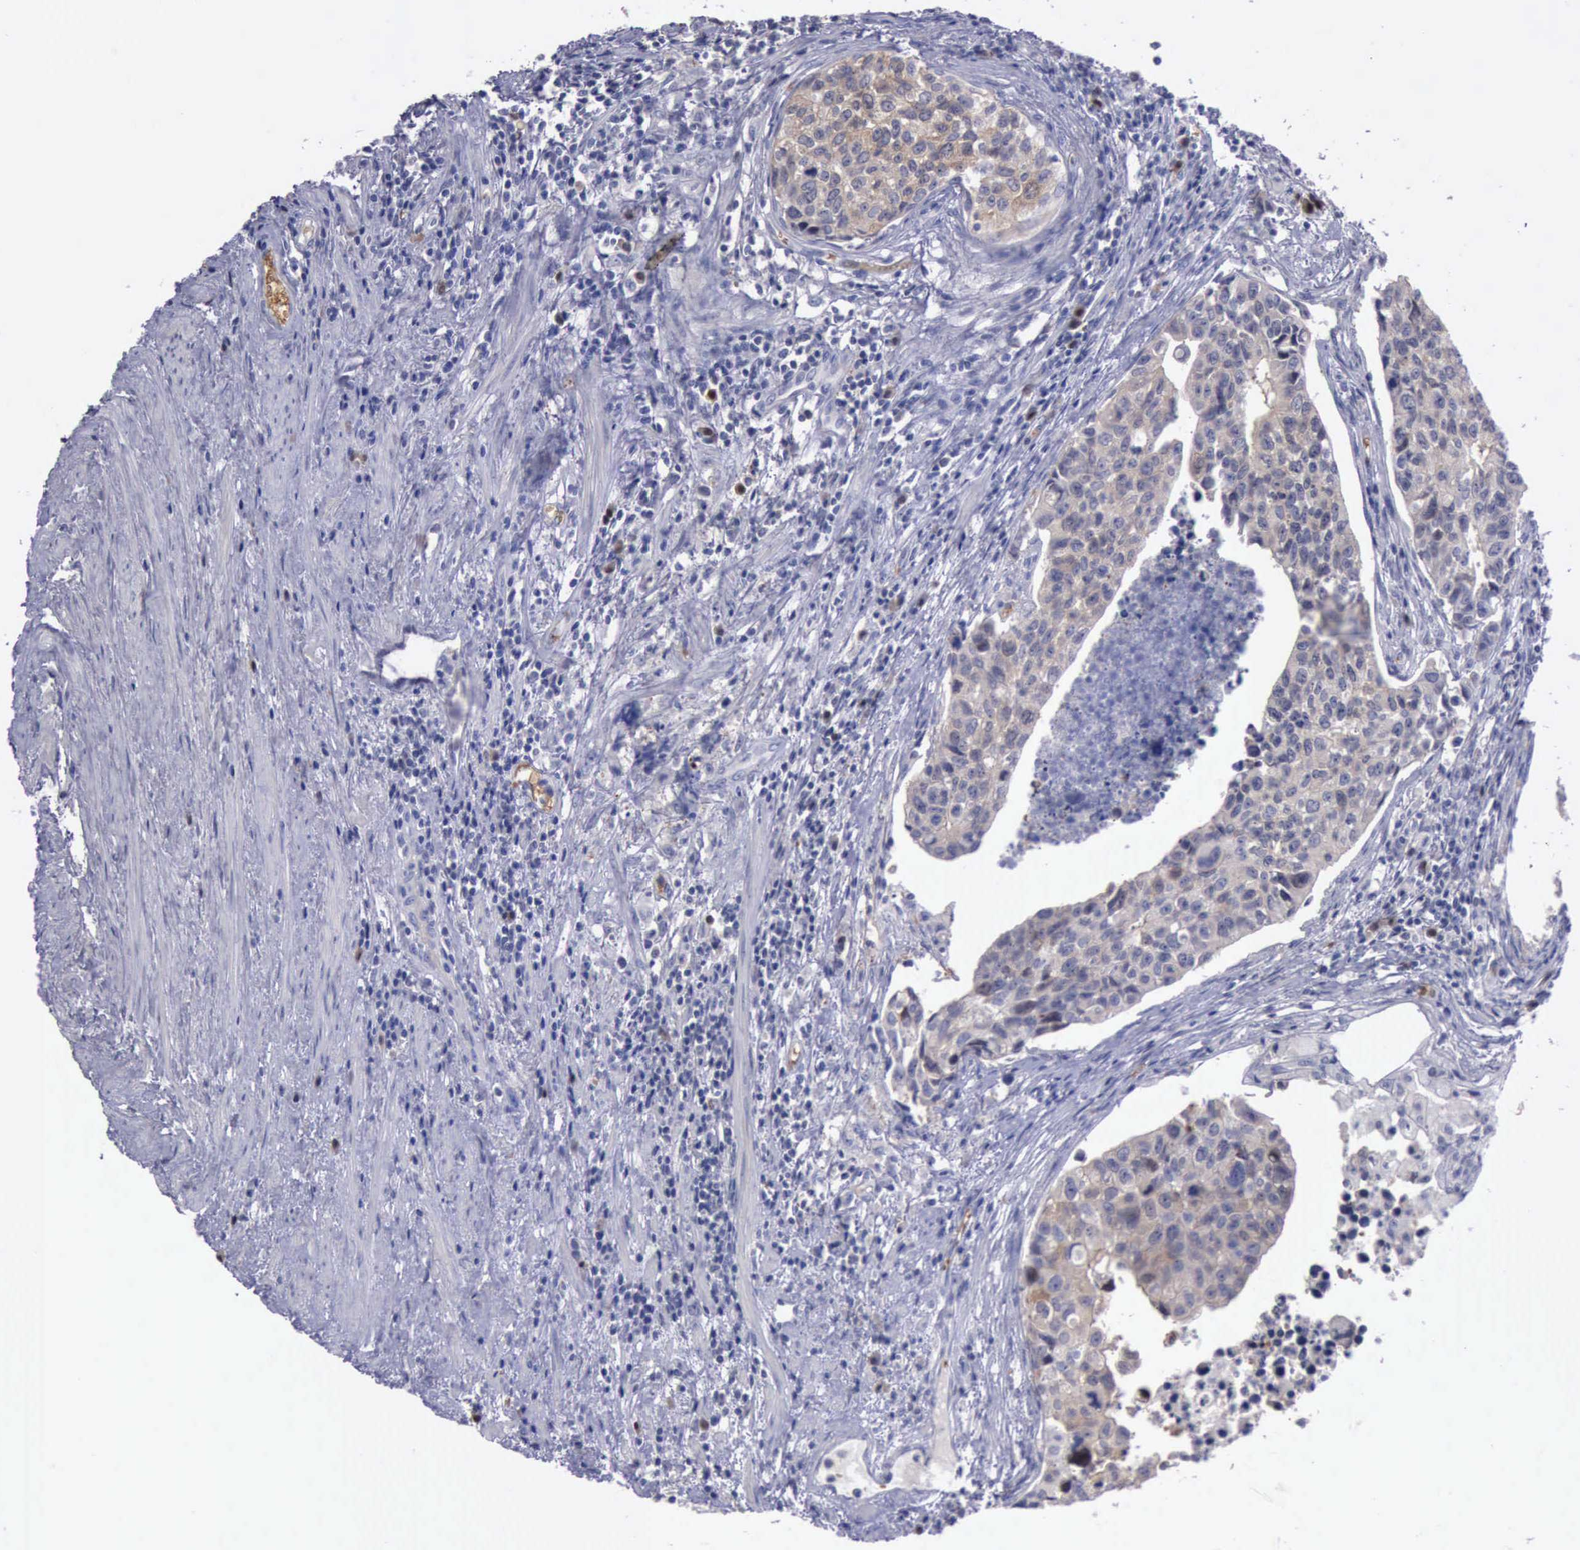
{"staining": {"intensity": "weak", "quantity": ">75%", "location": "cytoplasmic/membranous"}, "tissue": "urothelial cancer", "cell_type": "Tumor cells", "image_type": "cancer", "snomed": [{"axis": "morphology", "description": "Urothelial carcinoma, High grade"}, {"axis": "topography", "description": "Urinary bladder"}], "caption": "Human high-grade urothelial carcinoma stained with a brown dye shows weak cytoplasmic/membranous positive positivity in approximately >75% of tumor cells.", "gene": "CEP128", "patient": {"sex": "male", "age": 81}}